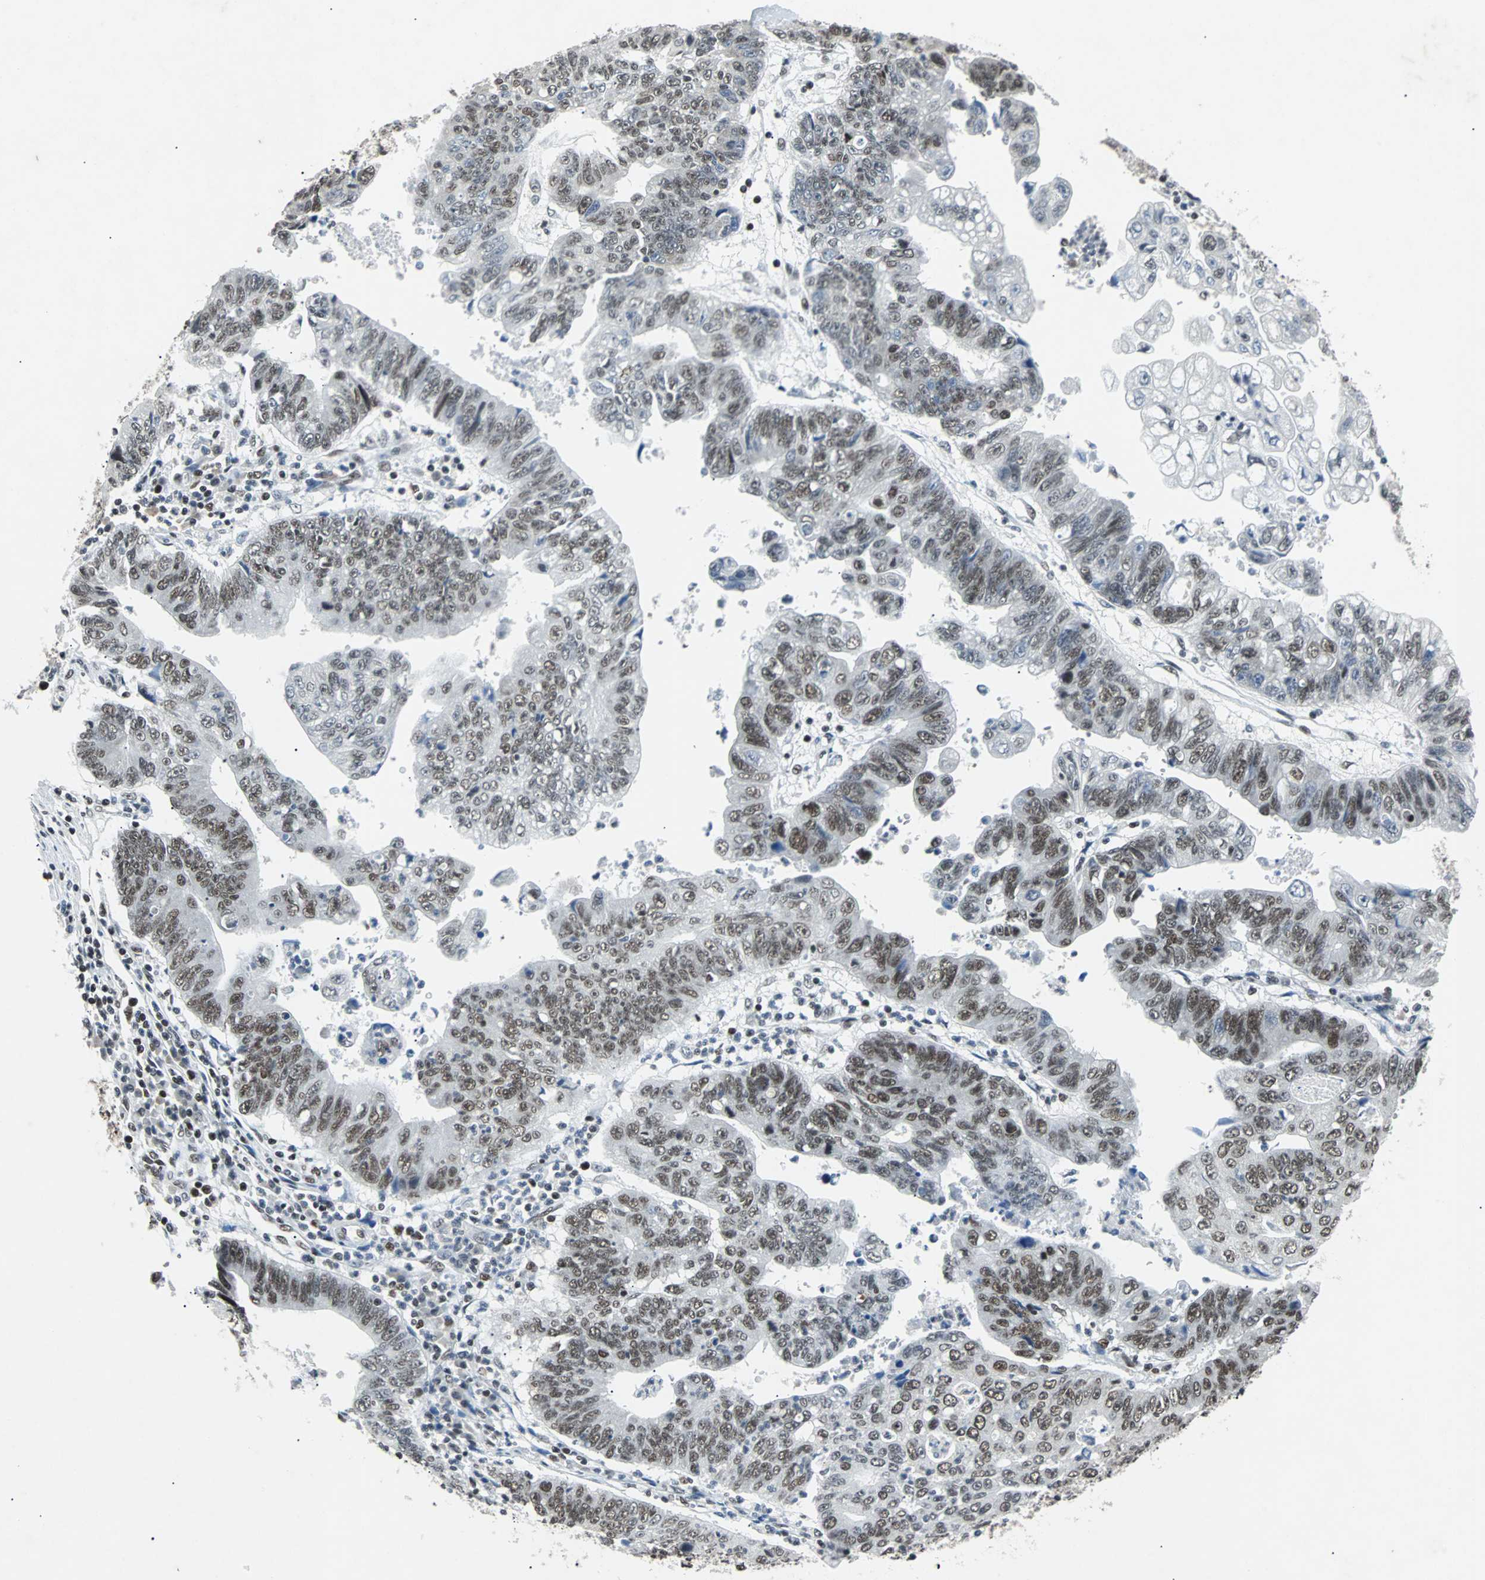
{"staining": {"intensity": "moderate", "quantity": ">75%", "location": "nuclear"}, "tissue": "stomach cancer", "cell_type": "Tumor cells", "image_type": "cancer", "snomed": [{"axis": "morphology", "description": "Adenocarcinoma, NOS"}, {"axis": "topography", "description": "Stomach"}], "caption": "The immunohistochemical stain highlights moderate nuclear staining in tumor cells of stomach cancer (adenocarcinoma) tissue. The staining is performed using DAB brown chromogen to label protein expression. The nuclei are counter-stained blue using hematoxylin.", "gene": "GATAD2A", "patient": {"sex": "male", "age": 59}}